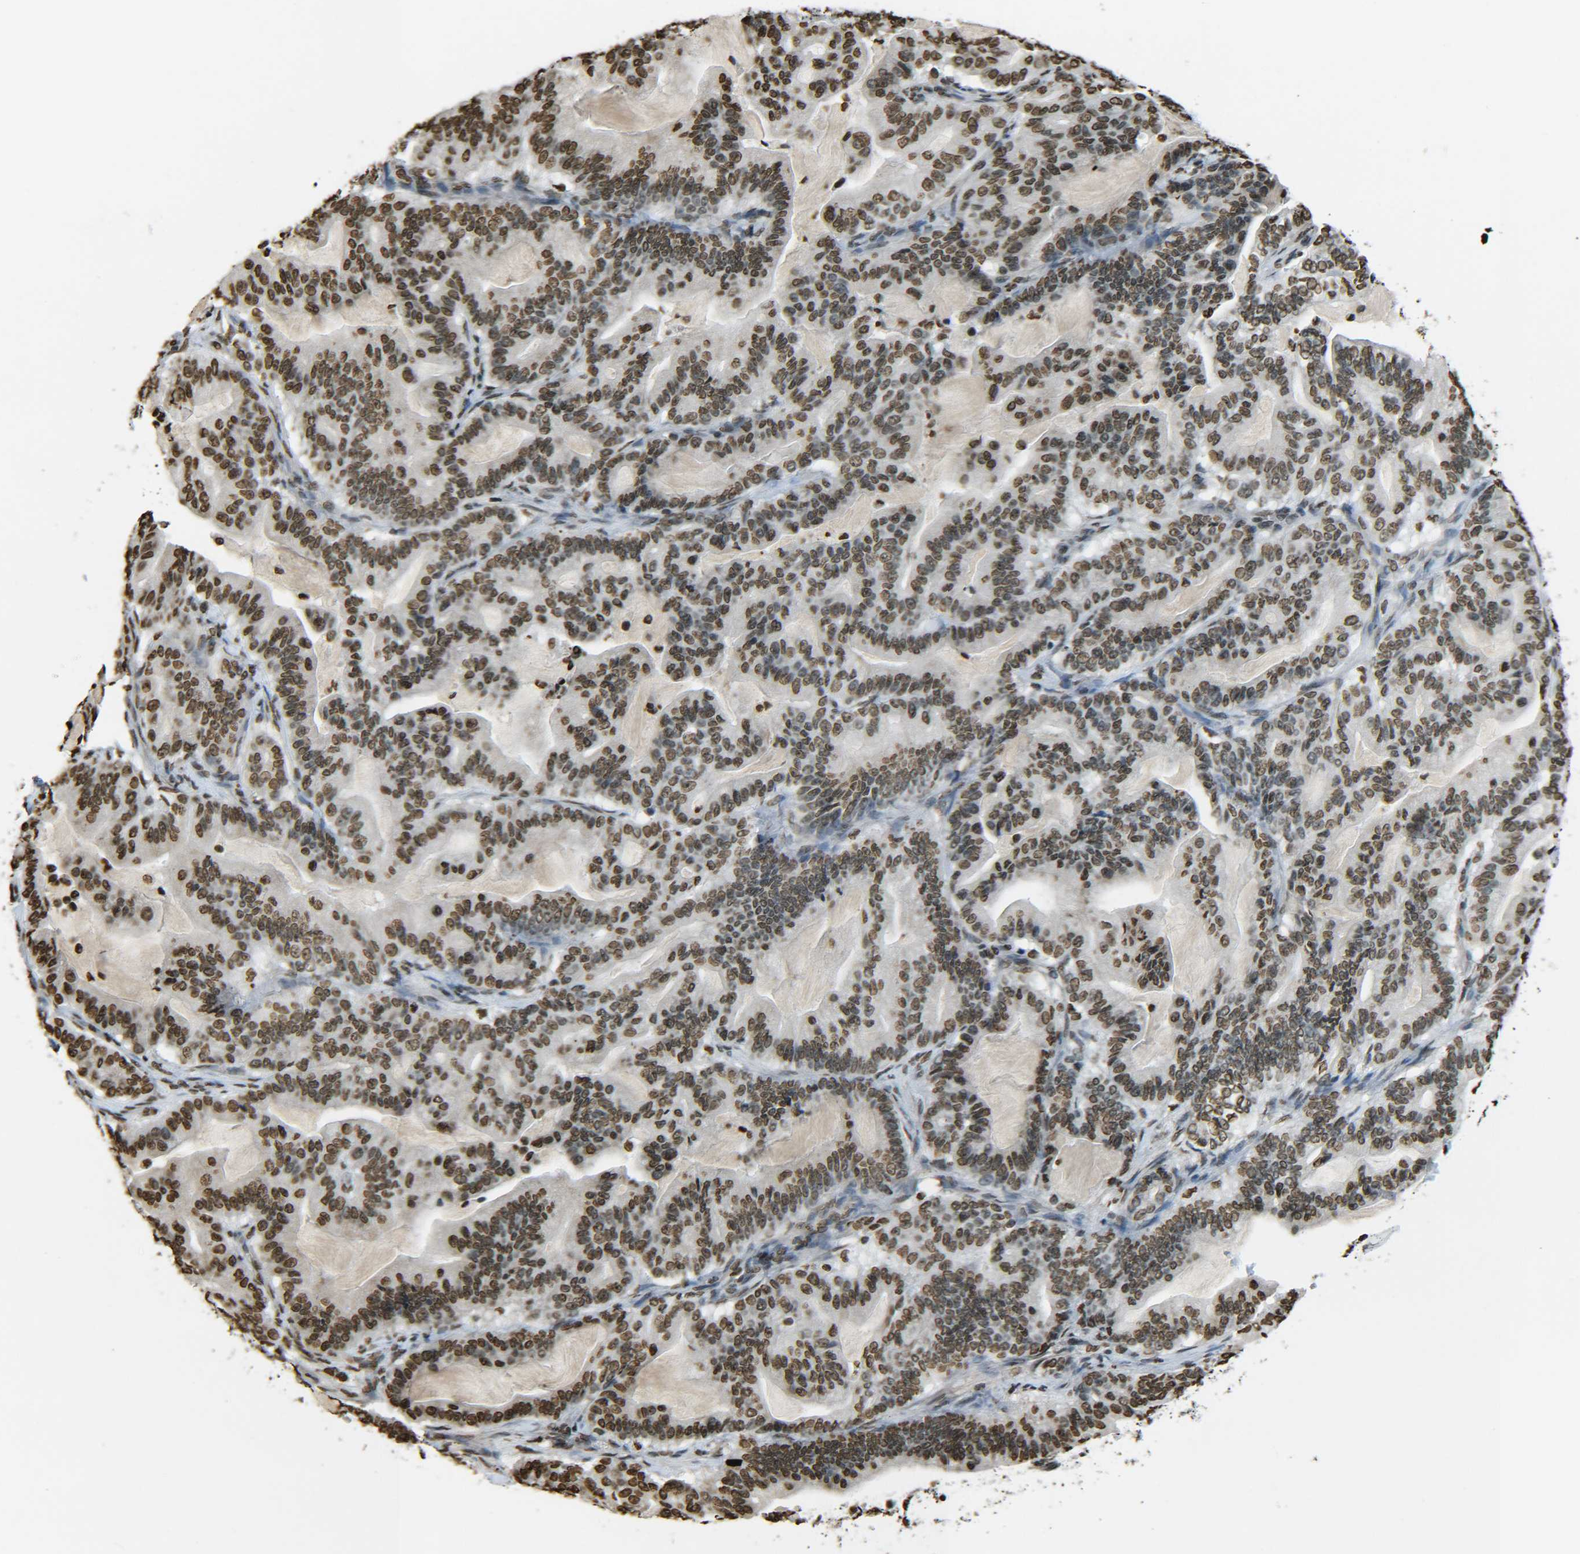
{"staining": {"intensity": "moderate", "quantity": ">75%", "location": "nuclear"}, "tissue": "pancreatic cancer", "cell_type": "Tumor cells", "image_type": "cancer", "snomed": [{"axis": "morphology", "description": "Adenocarcinoma, NOS"}, {"axis": "topography", "description": "Pancreas"}], "caption": "There is medium levels of moderate nuclear positivity in tumor cells of pancreatic cancer (adenocarcinoma), as demonstrated by immunohistochemical staining (brown color).", "gene": "H4C16", "patient": {"sex": "male", "age": 63}}